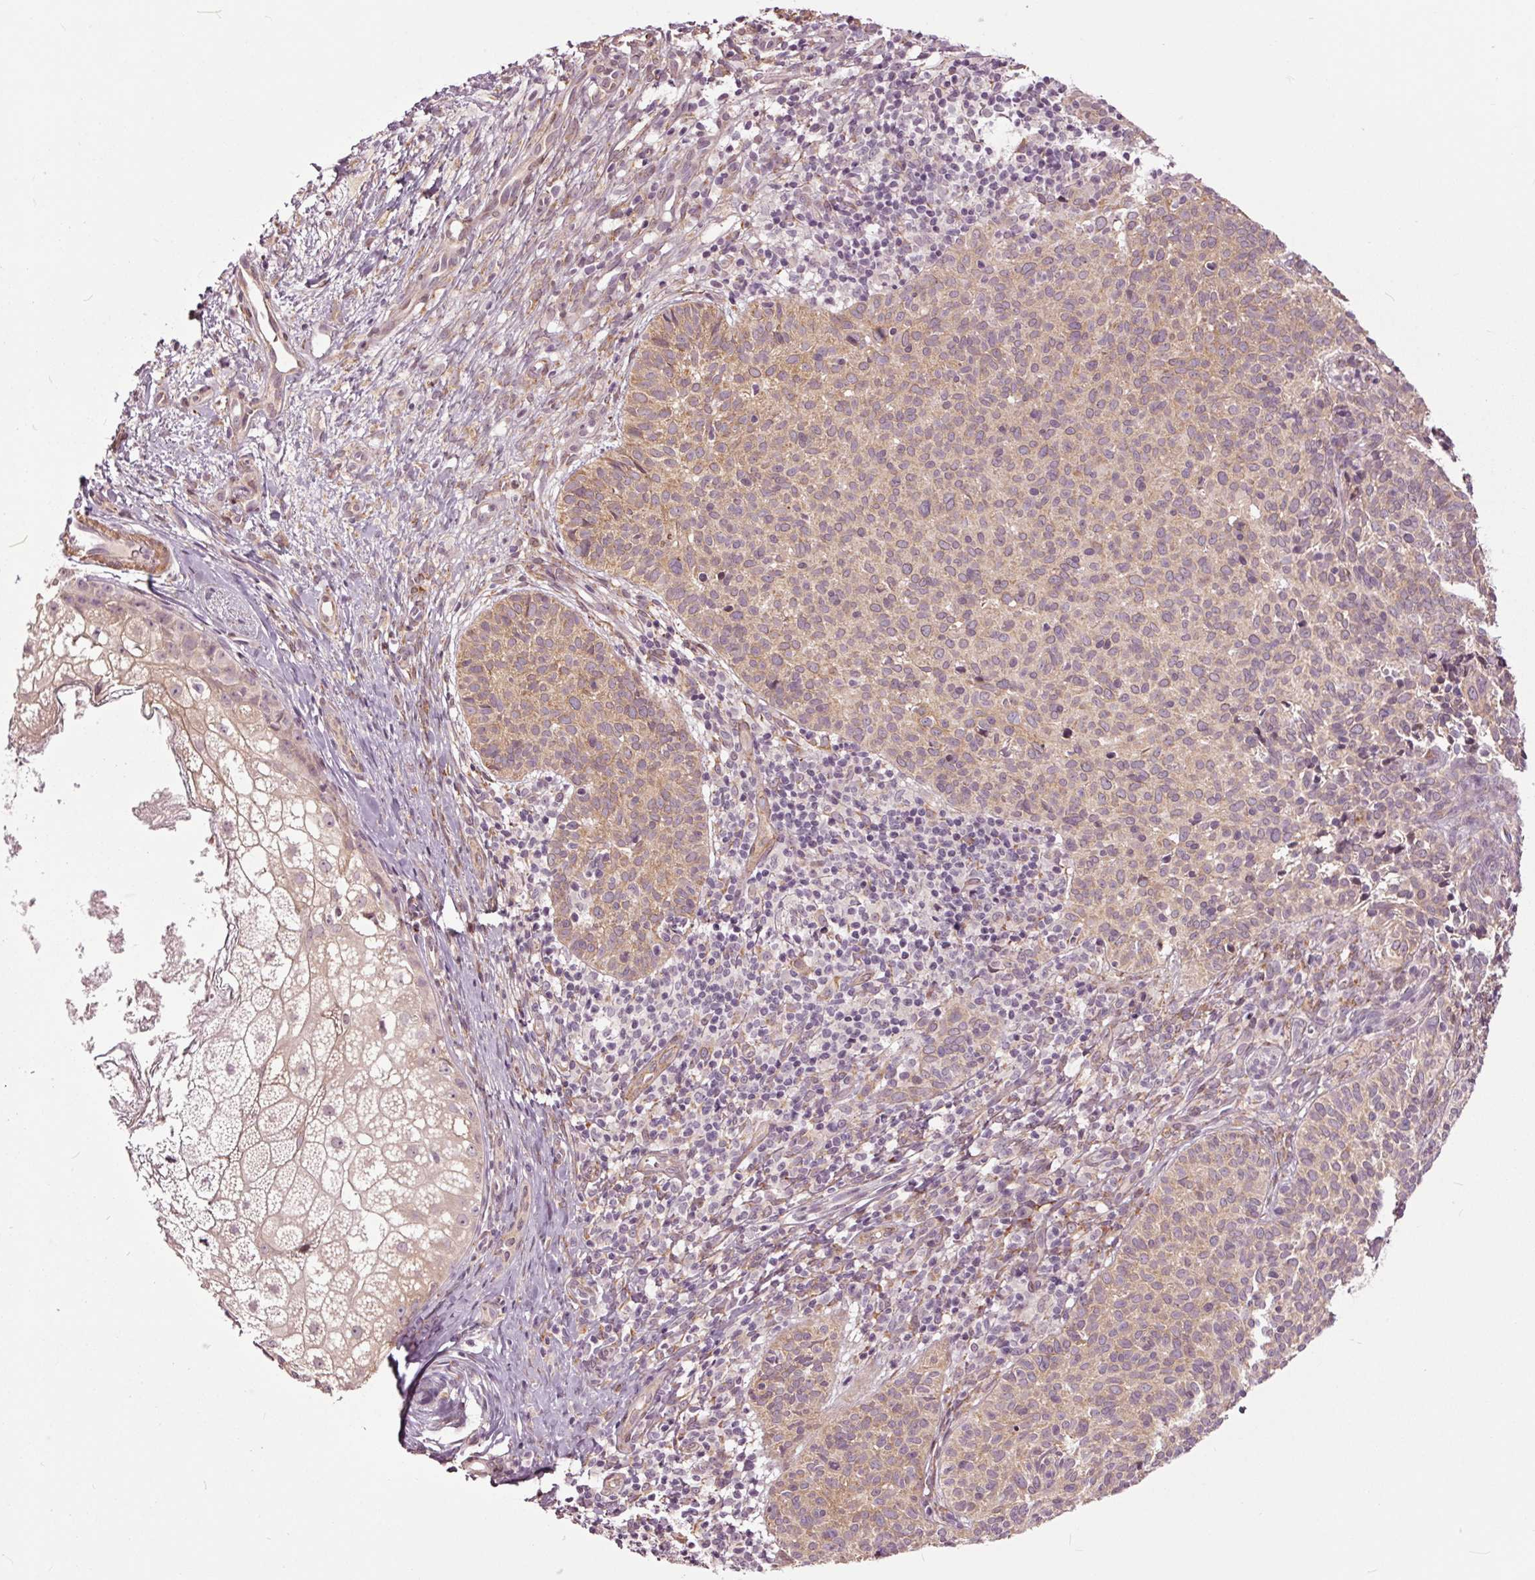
{"staining": {"intensity": "moderate", "quantity": "25%-75%", "location": "cytoplasmic/membranous"}, "tissue": "skin cancer", "cell_type": "Tumor cells", "image_type": "cancer", "snomed": [{"axis": "morphology", "description": "Basal cell carcinoma"}, {"axis": "topography", "description": "Skin"}], "caption": "Skin cancer (basal cell carcinoma) stained for a protein demonstrates moderate cytoplasmic/membranous positivity in tumor cells. The staining is performed using DAB (3,3'-diaminobenzidine) brown chromogen to label protein expression. The nuclei are counter-stained blue using hematoxylin.", "gene": "HAUS5", "patient": {"sex": "male", "age": 57}}